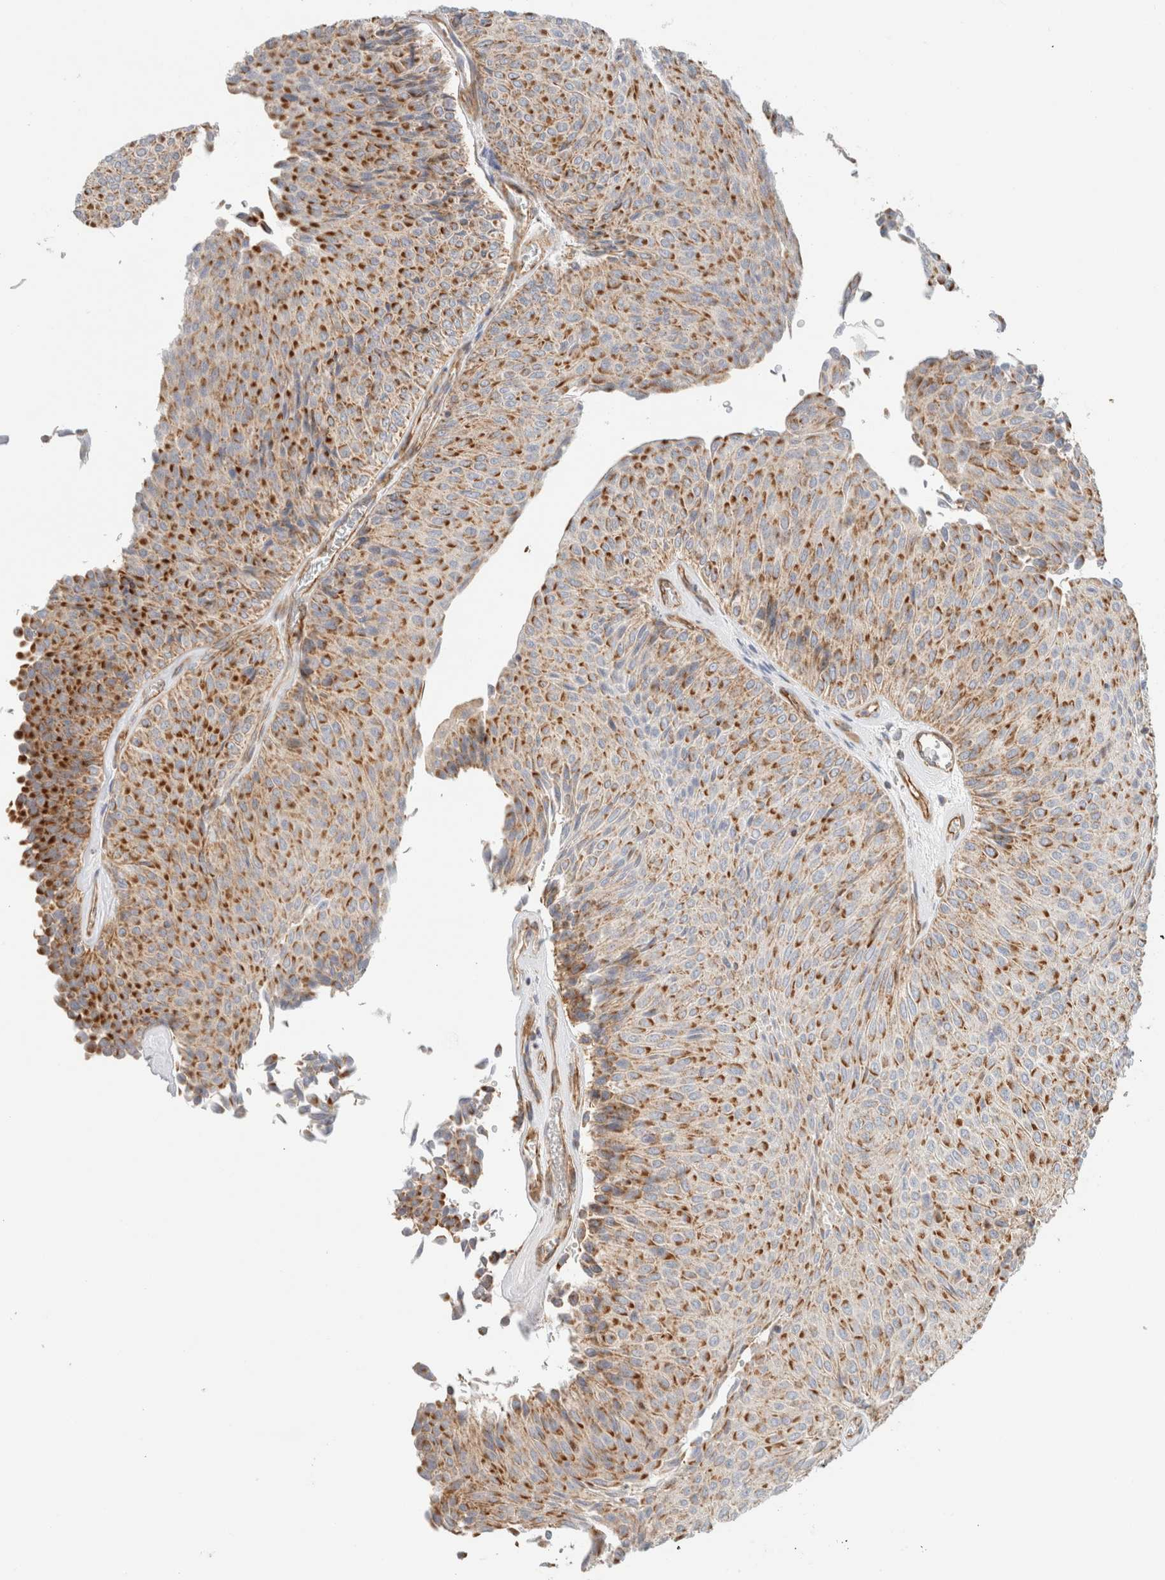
{"staining": {"intensity": "strong", "quantity": ">75%", "location": "cytoplasmic/membranous"}, "tissue": "urothelial cancer", "cell_type": "Tumor cells", "image_type": "cancer", "snomed": [{"axis": "morphology", "description": "Urothelial carcinoma, Low grade"}, {"axis": "topography", "description": "Urinary bladder"}], "caption": "Immunohistochemical staining of low-grade urothelial carcinoma reveals high levels of strong cytoplasmic/membranous protein staining in about >75% of tumor cells.", "gene": "MRM3", "patient": {"sex": "male", "age": 78}}